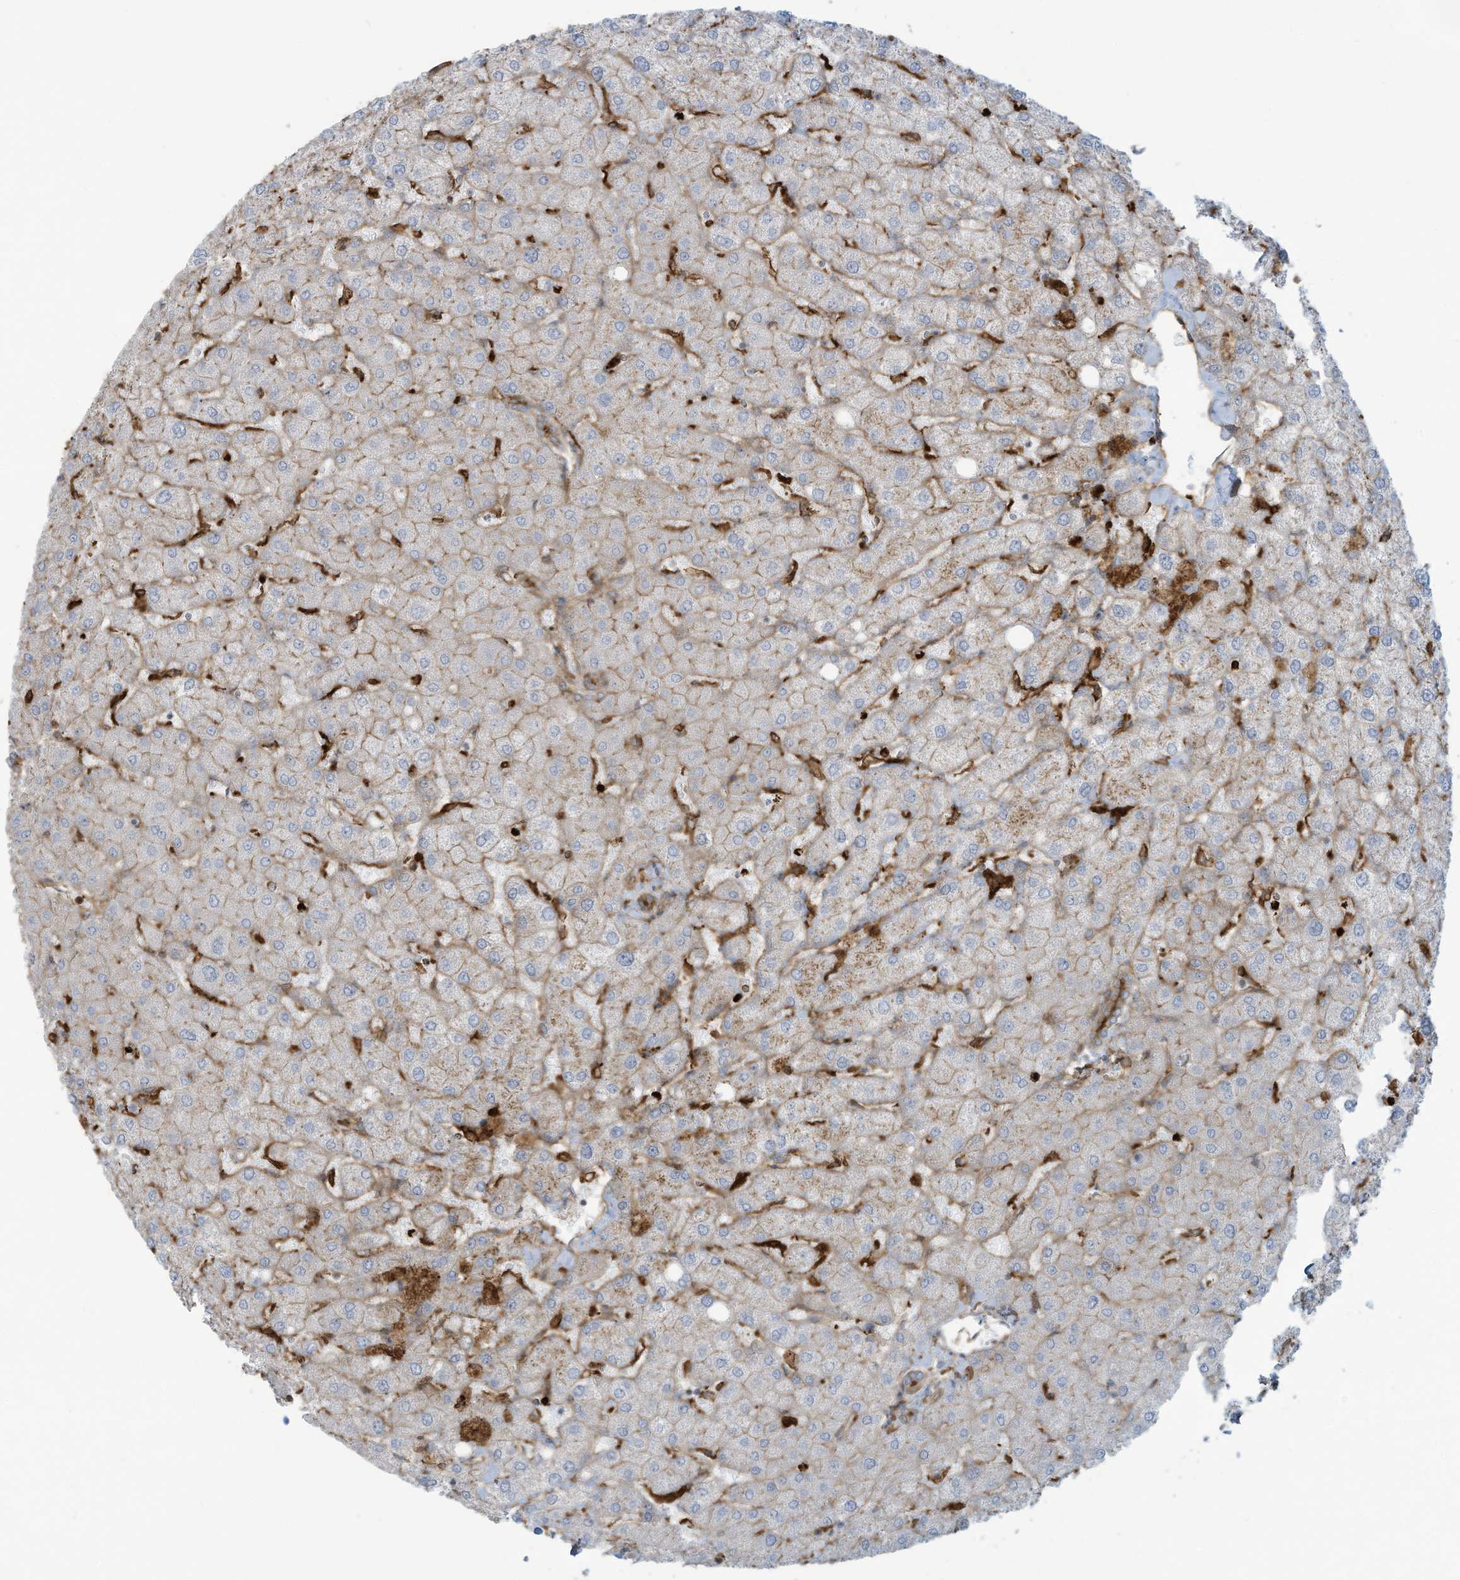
{"staining": {"intensity": "moderate", "quantity": "25%-75%", "location": "cytoplasmic/membranous"}, "tissue": "liver", "cell_type": "Cholangiocytes", "image_type": "normal", "snomed": [{"axis": "morphology", "description": "Normal tissue, NOS"}, {"axis": "topography", "description": "Liver"}], "caption": "The immunohistochemical stain shows moderate cytoplasmic/membranous staining in cholangiocytes of benign liver. (Brightfield microscopy of DAB IHC at high magnification).", "gene": "SLC9A2", "patient": {"sex": "female", "age": 54}}